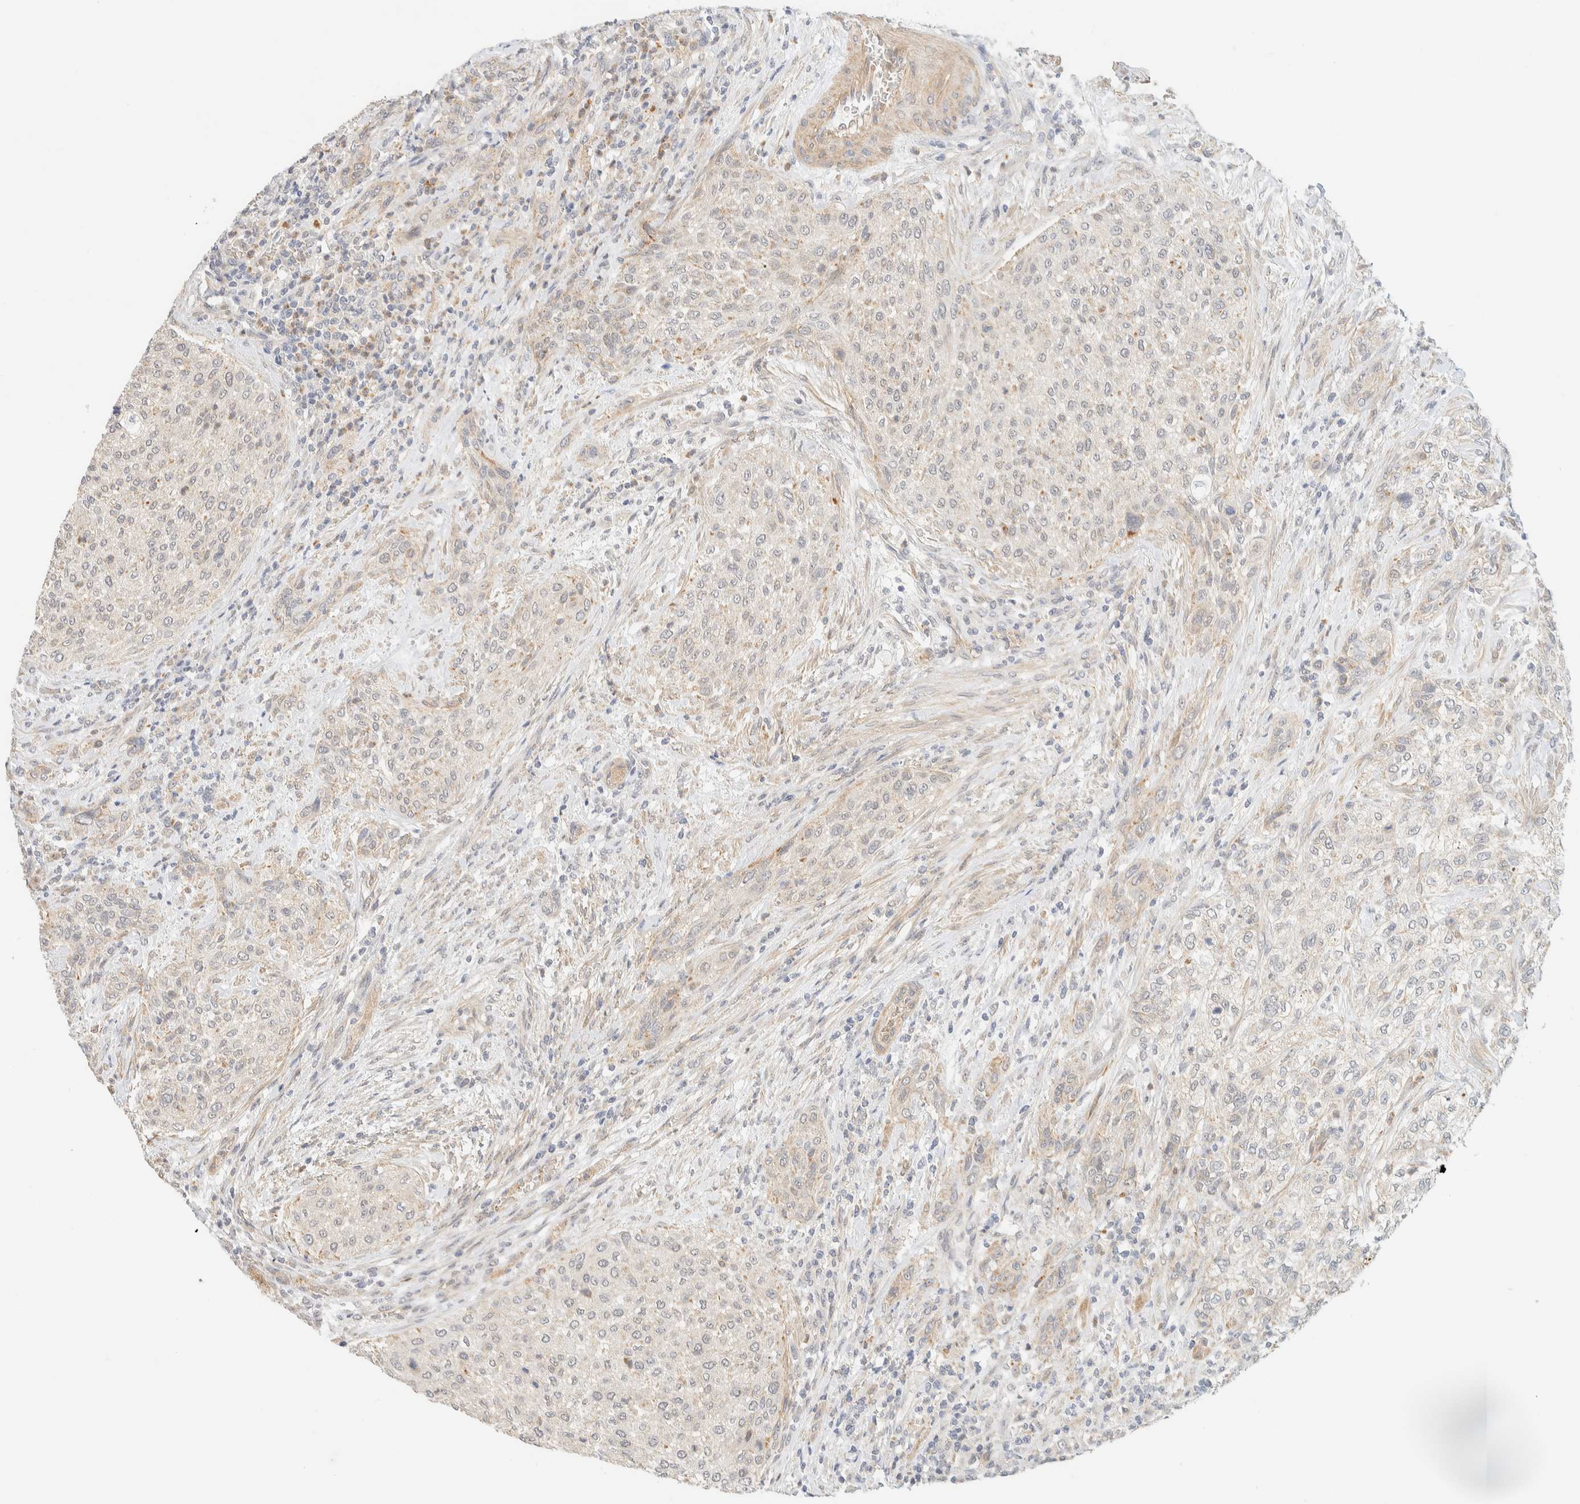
{"staining": {"intensity": "weak", "quantity": "<25%", "location": "cytoplasmic/membranous"}, "tissue": "urothelial cancer", "cell_type": "Tumor cells", "image_type": "cancer", "snomed": [{"axis": "morphology", "description": "Urothelial carcinoma, Low grade"}, {"axis": "morphology", "description": "Urothelial carcinoma, High grade"}, {"axis": "topography", "description": "Urinary bladder"}], "caption": "The histopathology image shows no significant staining in tumor cells of high-grade urothelial carcinoma.", "gene": "TNK1", "patient": {"sex": "male", "age": 35}}